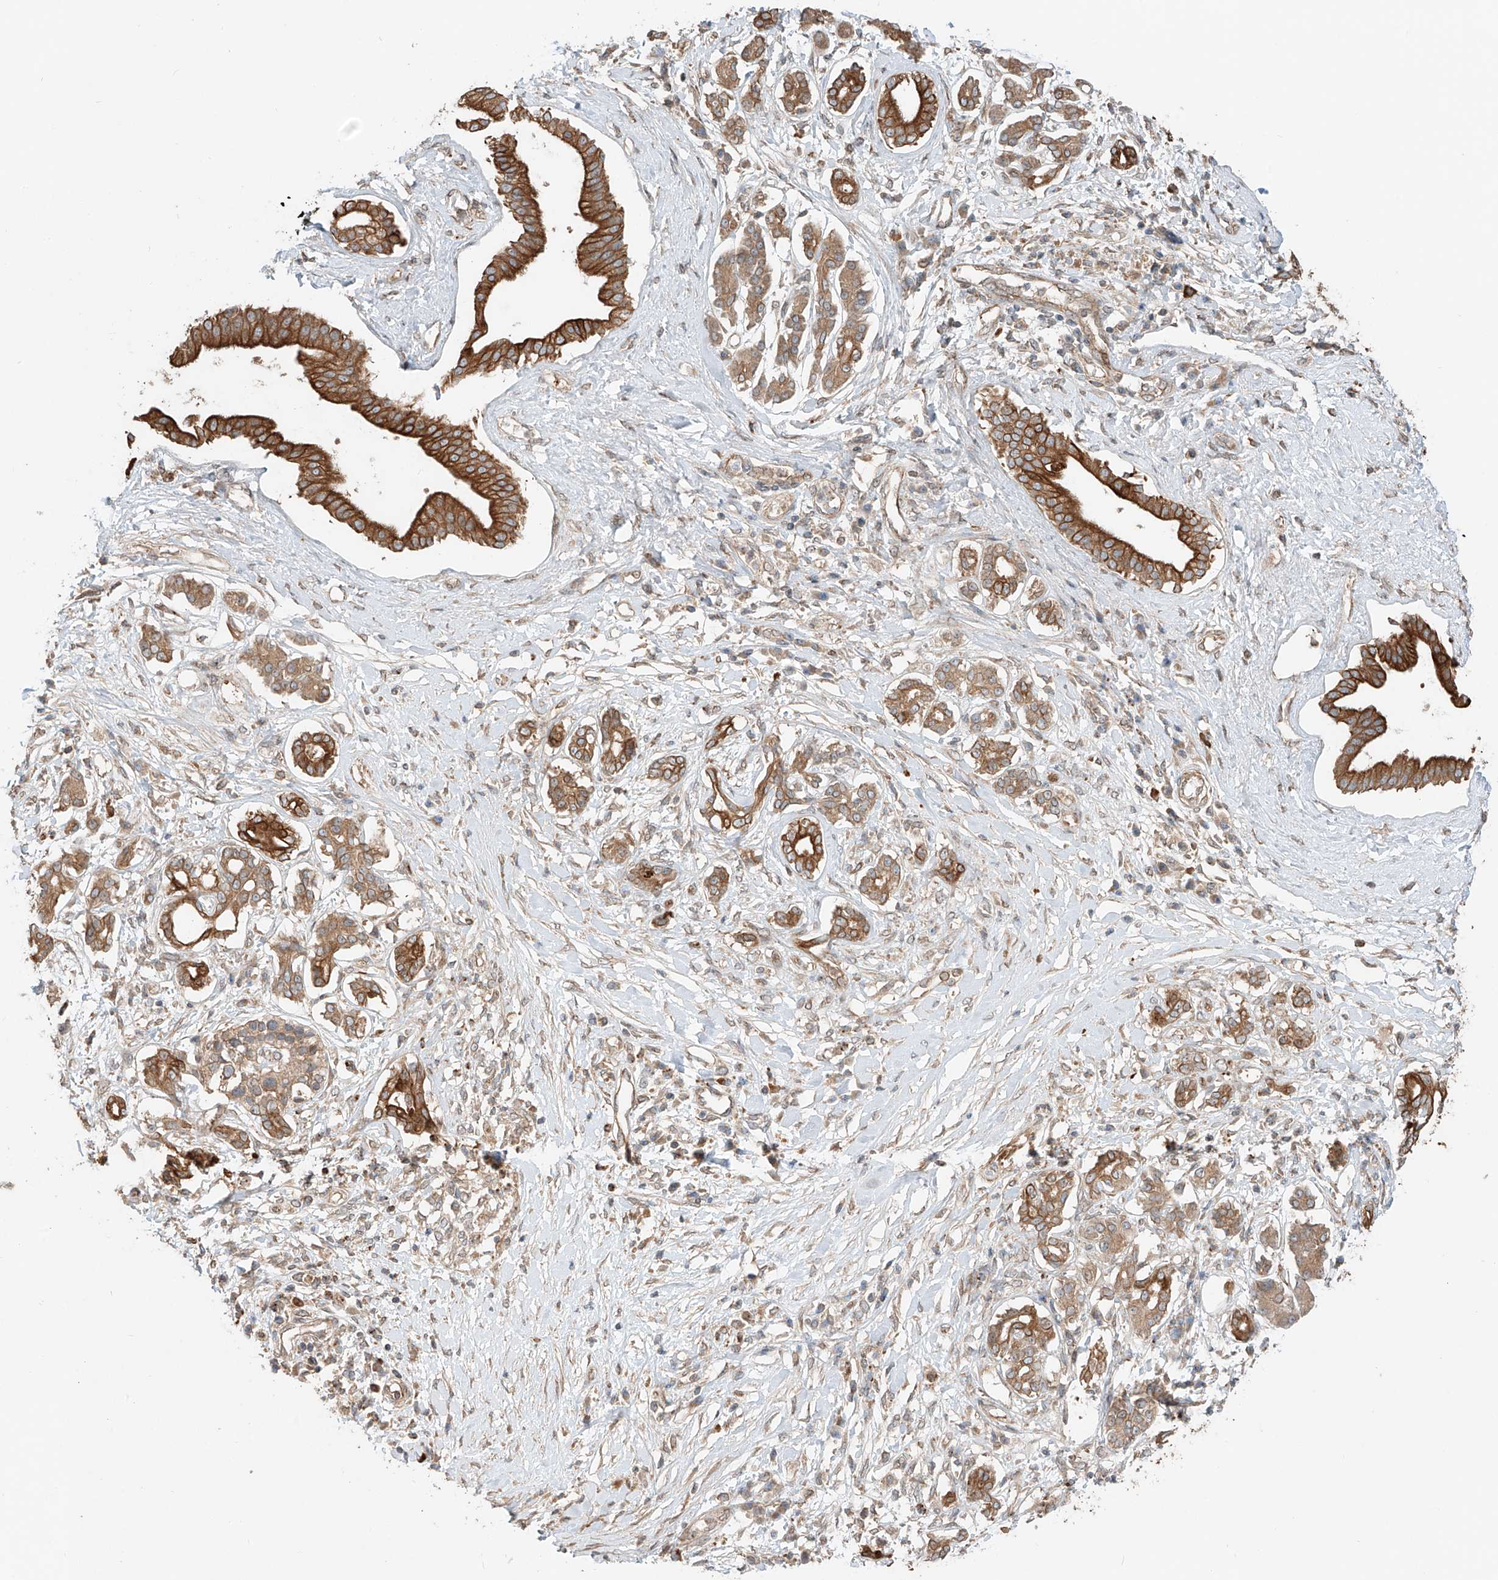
{"staining": {"intensity": "strong", "quantity": ">75%", "location": "cytoplasmic/membranous"}, "tissue": "pancreatic cancer", "cell_type": "Tumor cells", "image_type": "cancer", "snomed": [{"axis": "morphology", "description": "Inflammation, NOS"}, {"axis": "morphology", "description": "Adenocarcinoma, NOS"}, {"axis": "topography", "description": "Pancreas"}], "caption": "A photomicrograph of human adenocarcinoma (pancreatic) stained for a protein shows strong cytoplasmic/membranous brown staining in tumor cells.", "gene": "CEP162", "patient": {"sex": "female", "age": 56}}